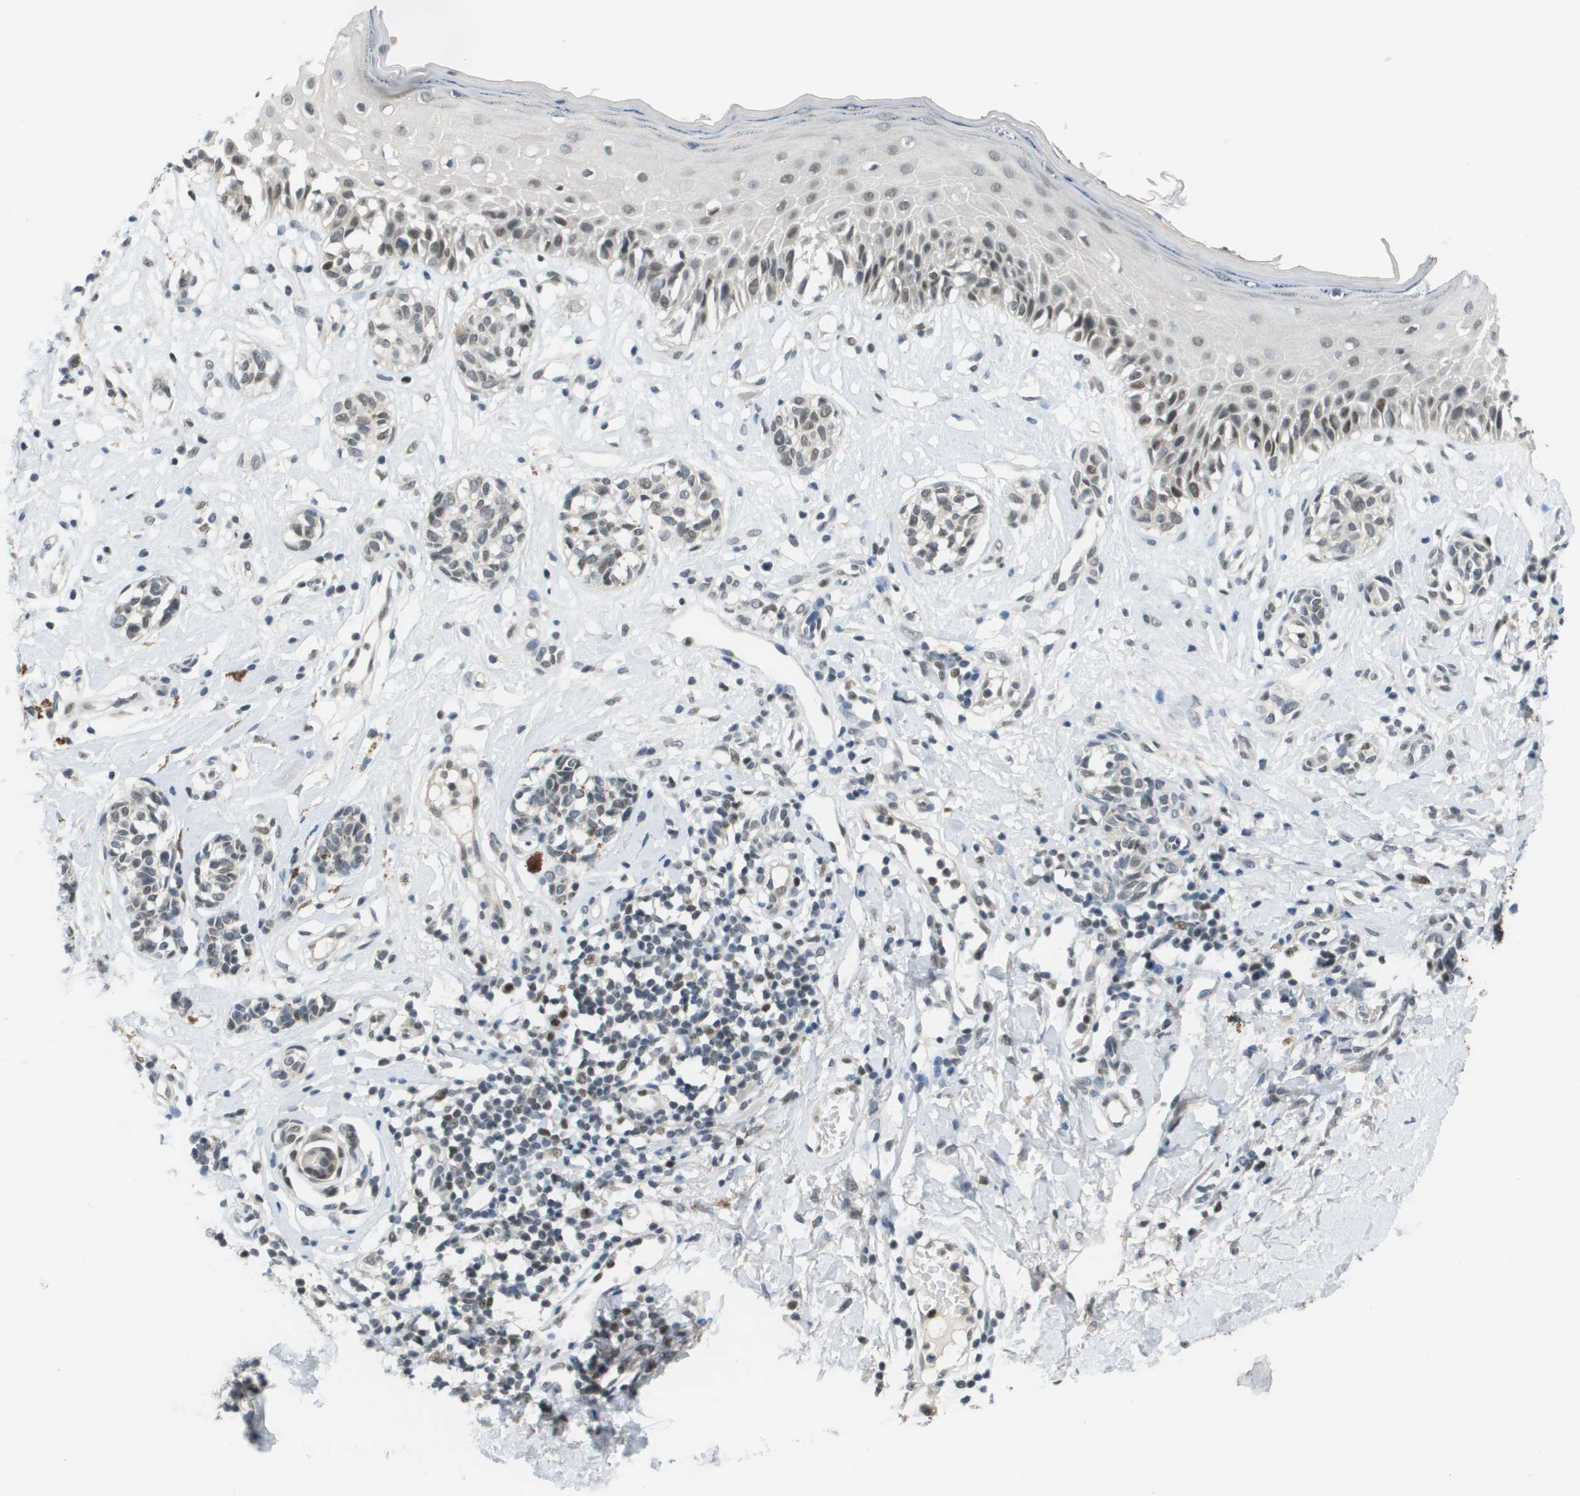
{"staining": {"intensity": "moderate", "quantity": "<25%", "location": "nuclear"}, "tissue": "melanoma", "cell_type": "Tumor cells", "image_type": "cancer", "snomed": [{"axis": "morphology", "description": "Malignant melanoma, NOS"}, {"axis": "topography", "description": "Skin"}], "caption": "Melanoma stained with DAB (3,3'-diaminobenzidine) immunohistochemistry (IHC) exhibits low levels of moderate nuclear staining in approximately <25% of tumor cells. (brown staining indicates protein expression, while blue staining denotes nuclei).", "gene": "CBX5", "patient": {"sex": "male", "age": 64}}